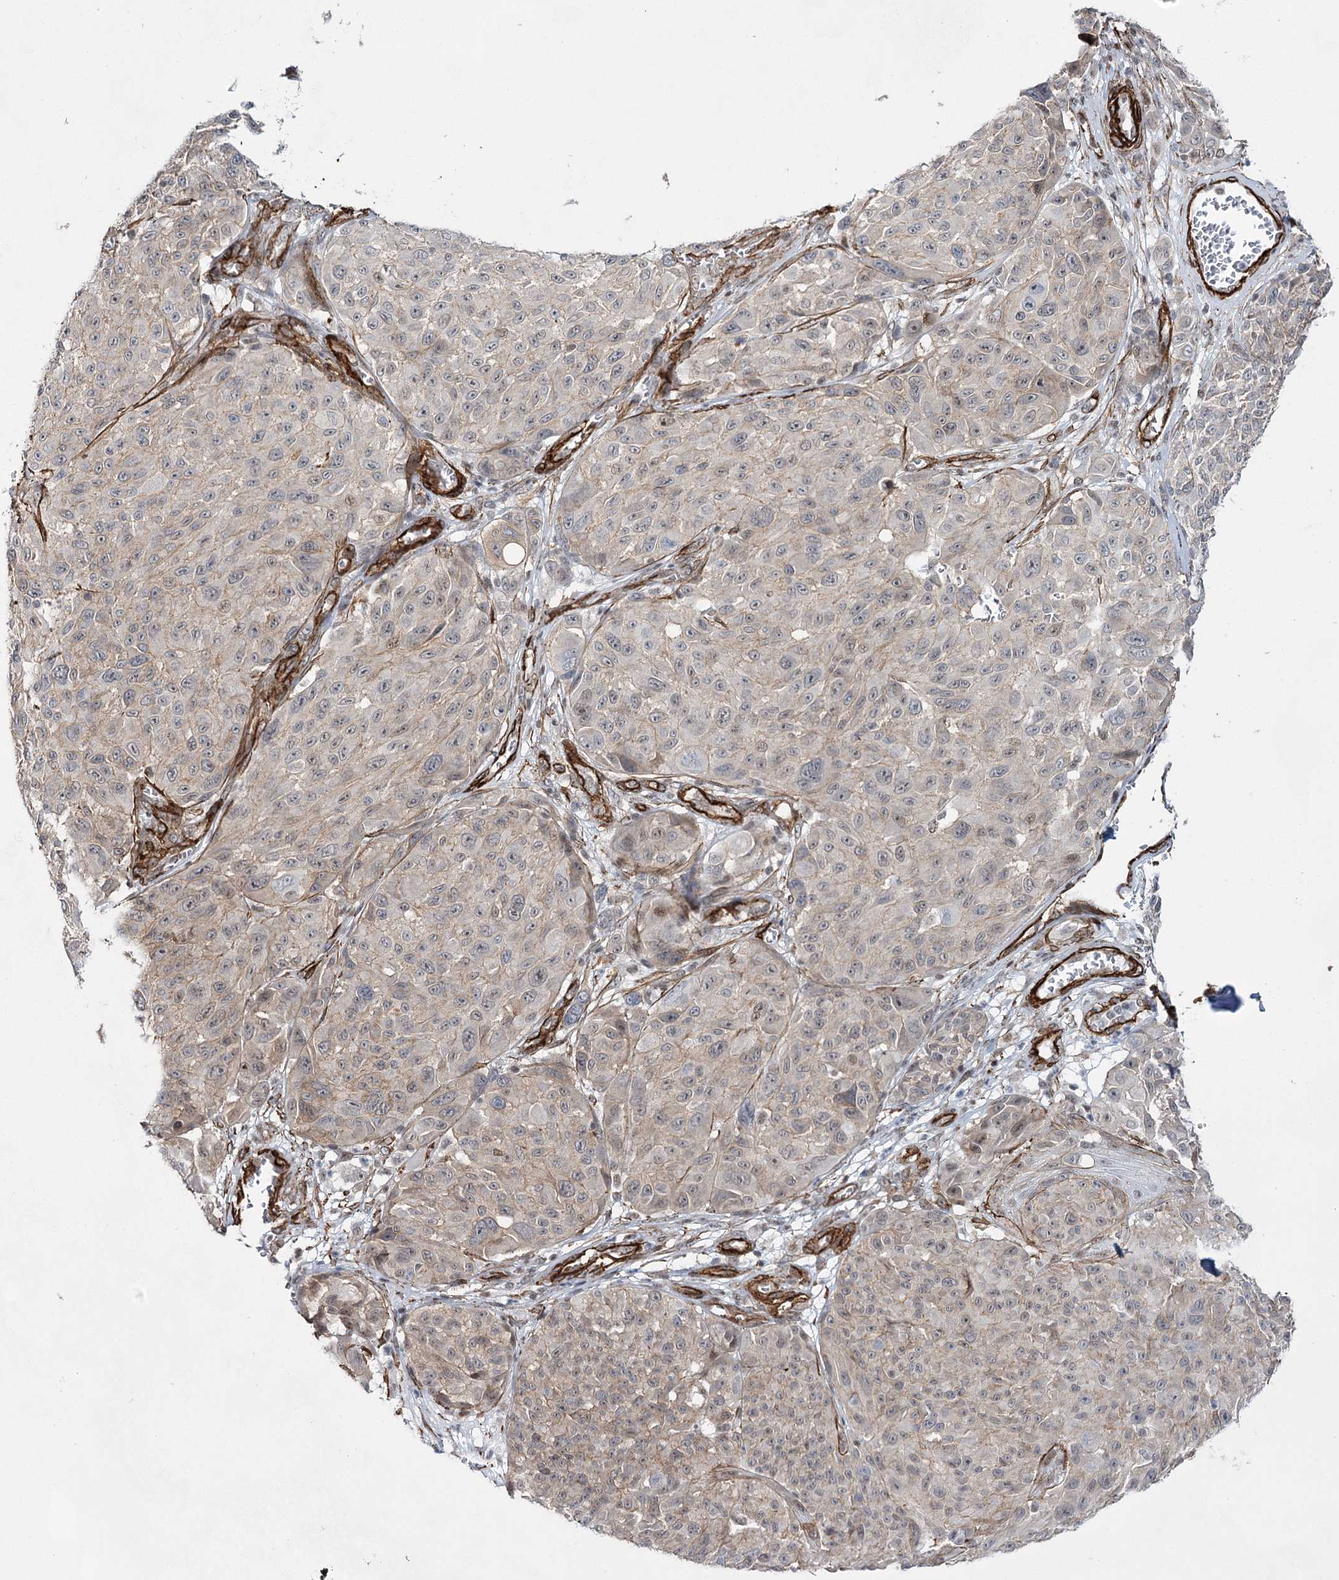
{"staining": {"intensity": "negative", "quantity": "none", "location": "none"}, "tissue": "melanoma", "cell_type": "Tumor cells", "image_type": "cancer", "snomed": [{"axis": "morphology", "description": "Malignant melanoma, NOS"}, {"axis": "topography", "description": "Skin"}], "caption": "This photomicrograph is of malignant melanoma stained with immunohistochemistry to label a protein in brown with the nuclei are counter-stained blue. There is no positivity in tumor cells.", "gene": "CWF19L1", "patient": {"sex": "male", "age": 83}}